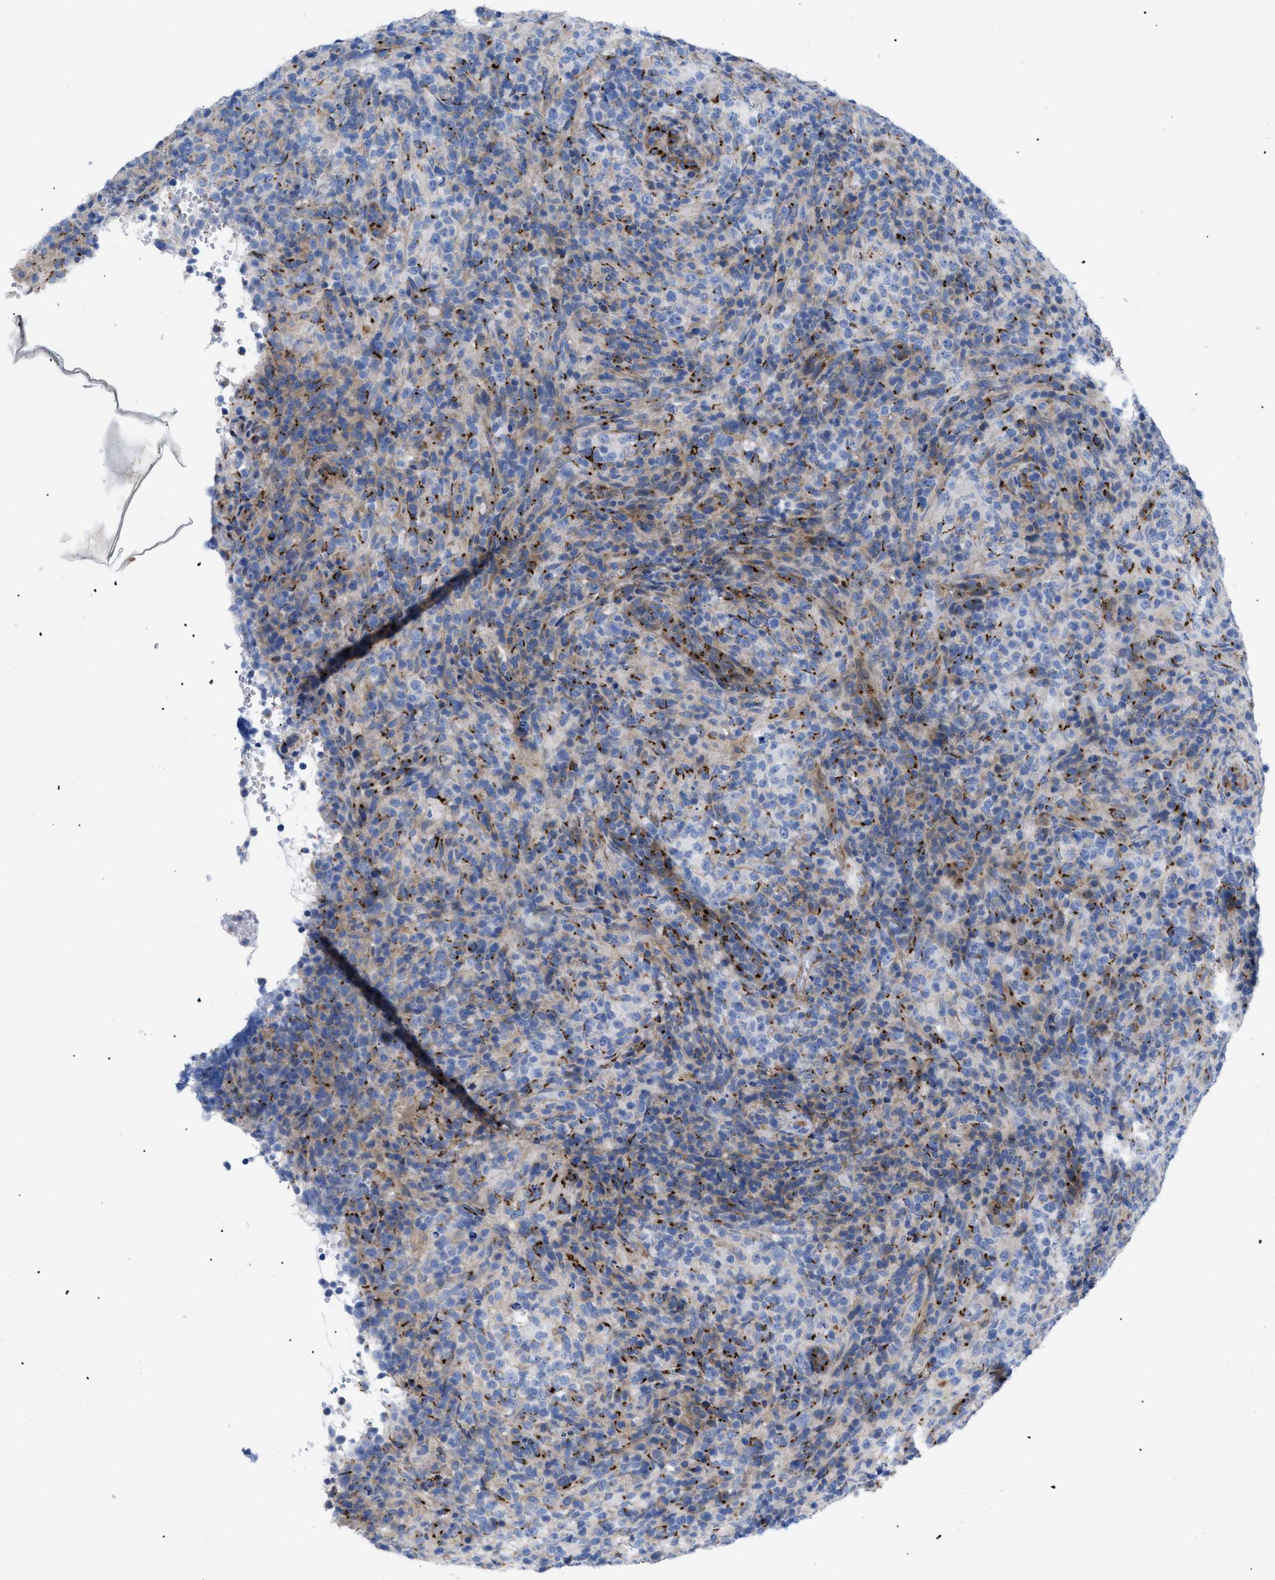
{"staining": {"intensity": "negative", "quantity": "none", "location": "none"}, "tissue": "lymphoma", "cell_type": "Tumor cells", "image_type": "cancer", "snomed": [{"axis": "morphology", "description": "Malignant lymphoma, non-Hodgkin's type, High grade"}, {"axis": "topography", "description": "Lymph node"}], "caption": "Immunohistochemical staining of malignant lymphoma, non-Hodgkin's type (high-grade) displays no significant expression in tumor cells.", "gene": "TMEM17", "patient": {"sex": "female", "age": 76}}